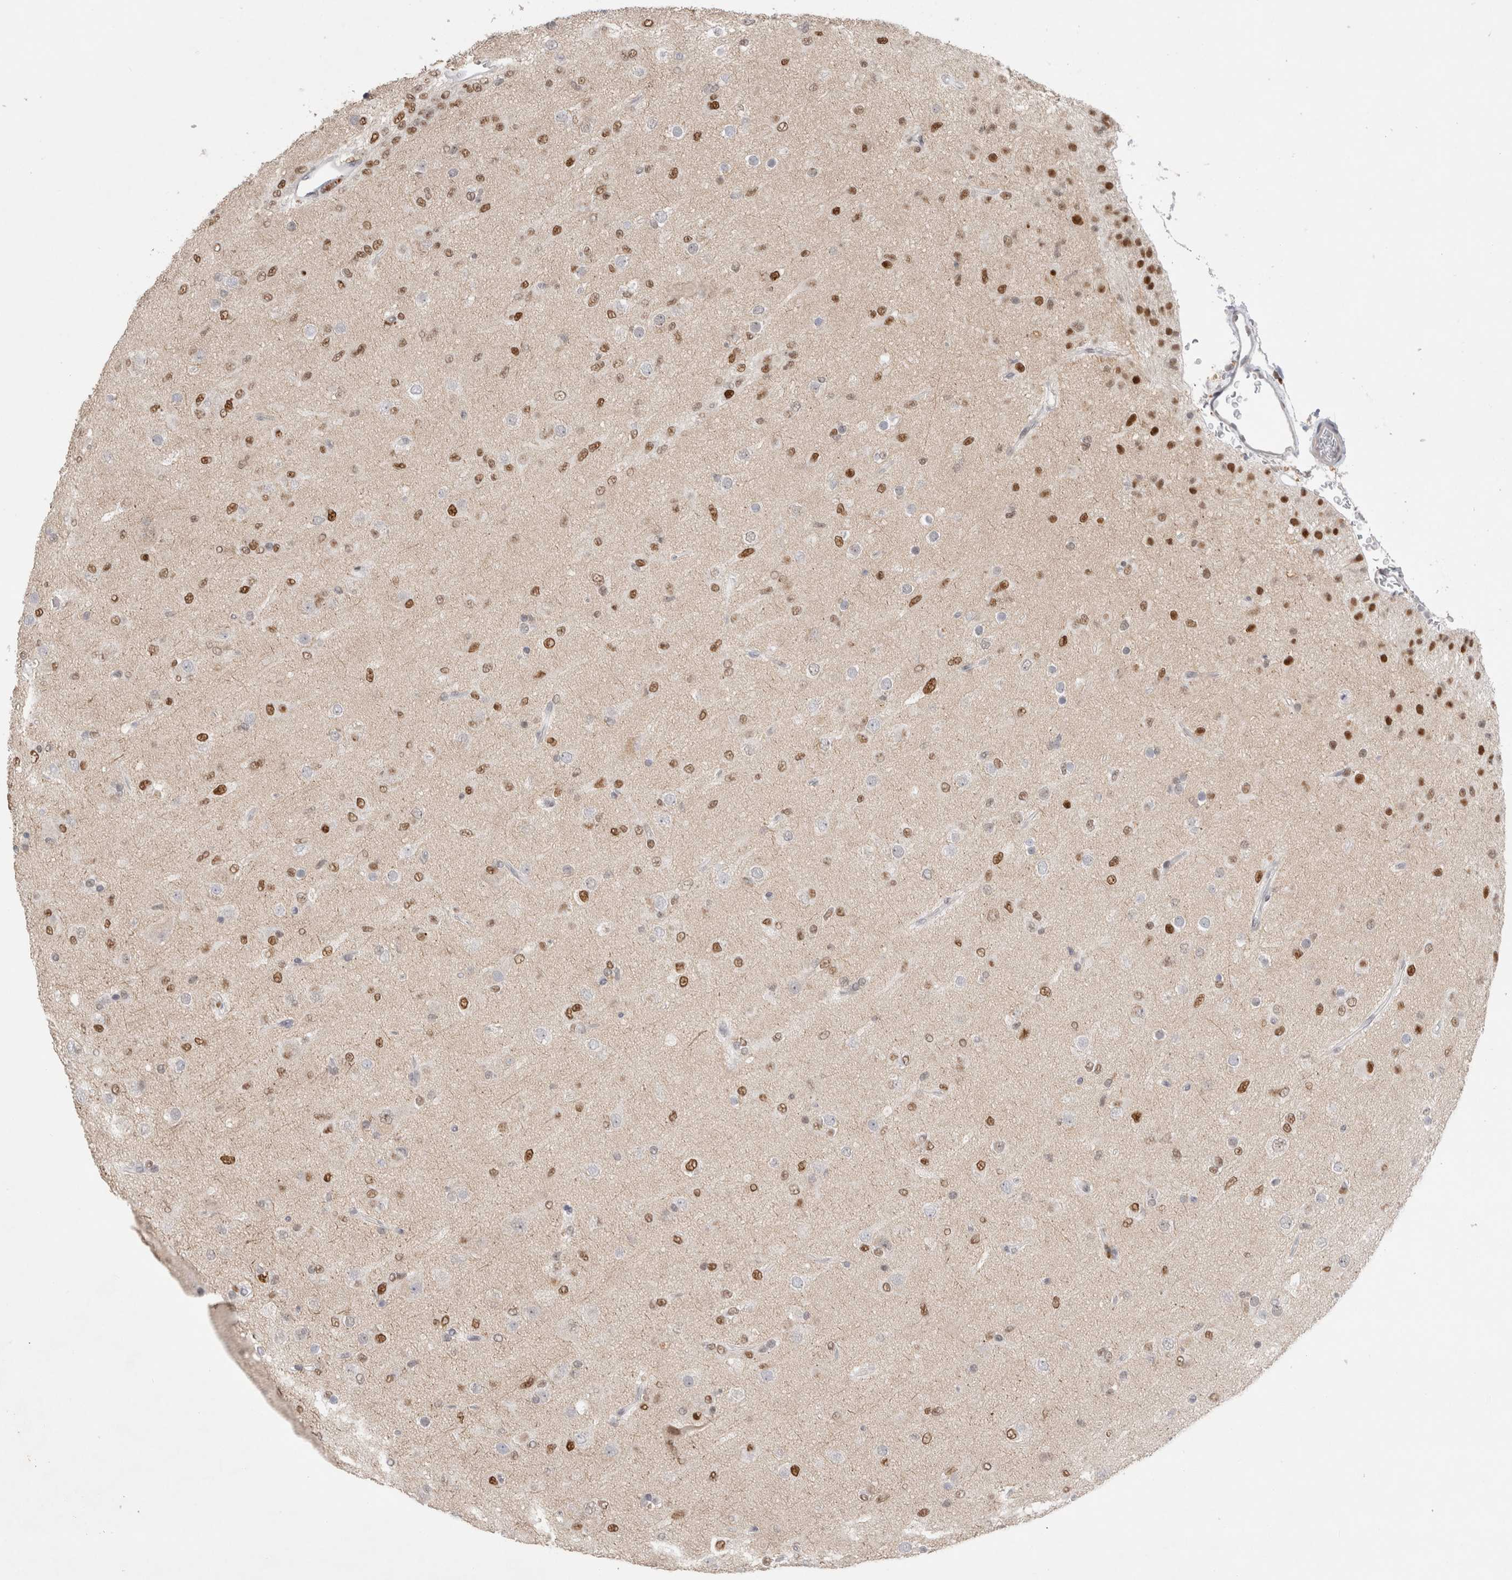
{"staining": {"intensity": "strong", "quantity": "25%-75%", "location": "nuclear"}, "tissue": "glioma", "cell_type": "Tumor cells", "image_type": "cancer", "snomed": [{"axis": "morphology", "description": "Glioma, malignant, Low grade"}, {"axis": "topography", "description": "Brain"}], "caption": "Glioma stained for a protein (brown) demonstrates strong nuclear positive positivity in approximately 25%-75% of tumor cells.", "gene": "RECQL4", "patient": {"sex": "male", "age": 65}}